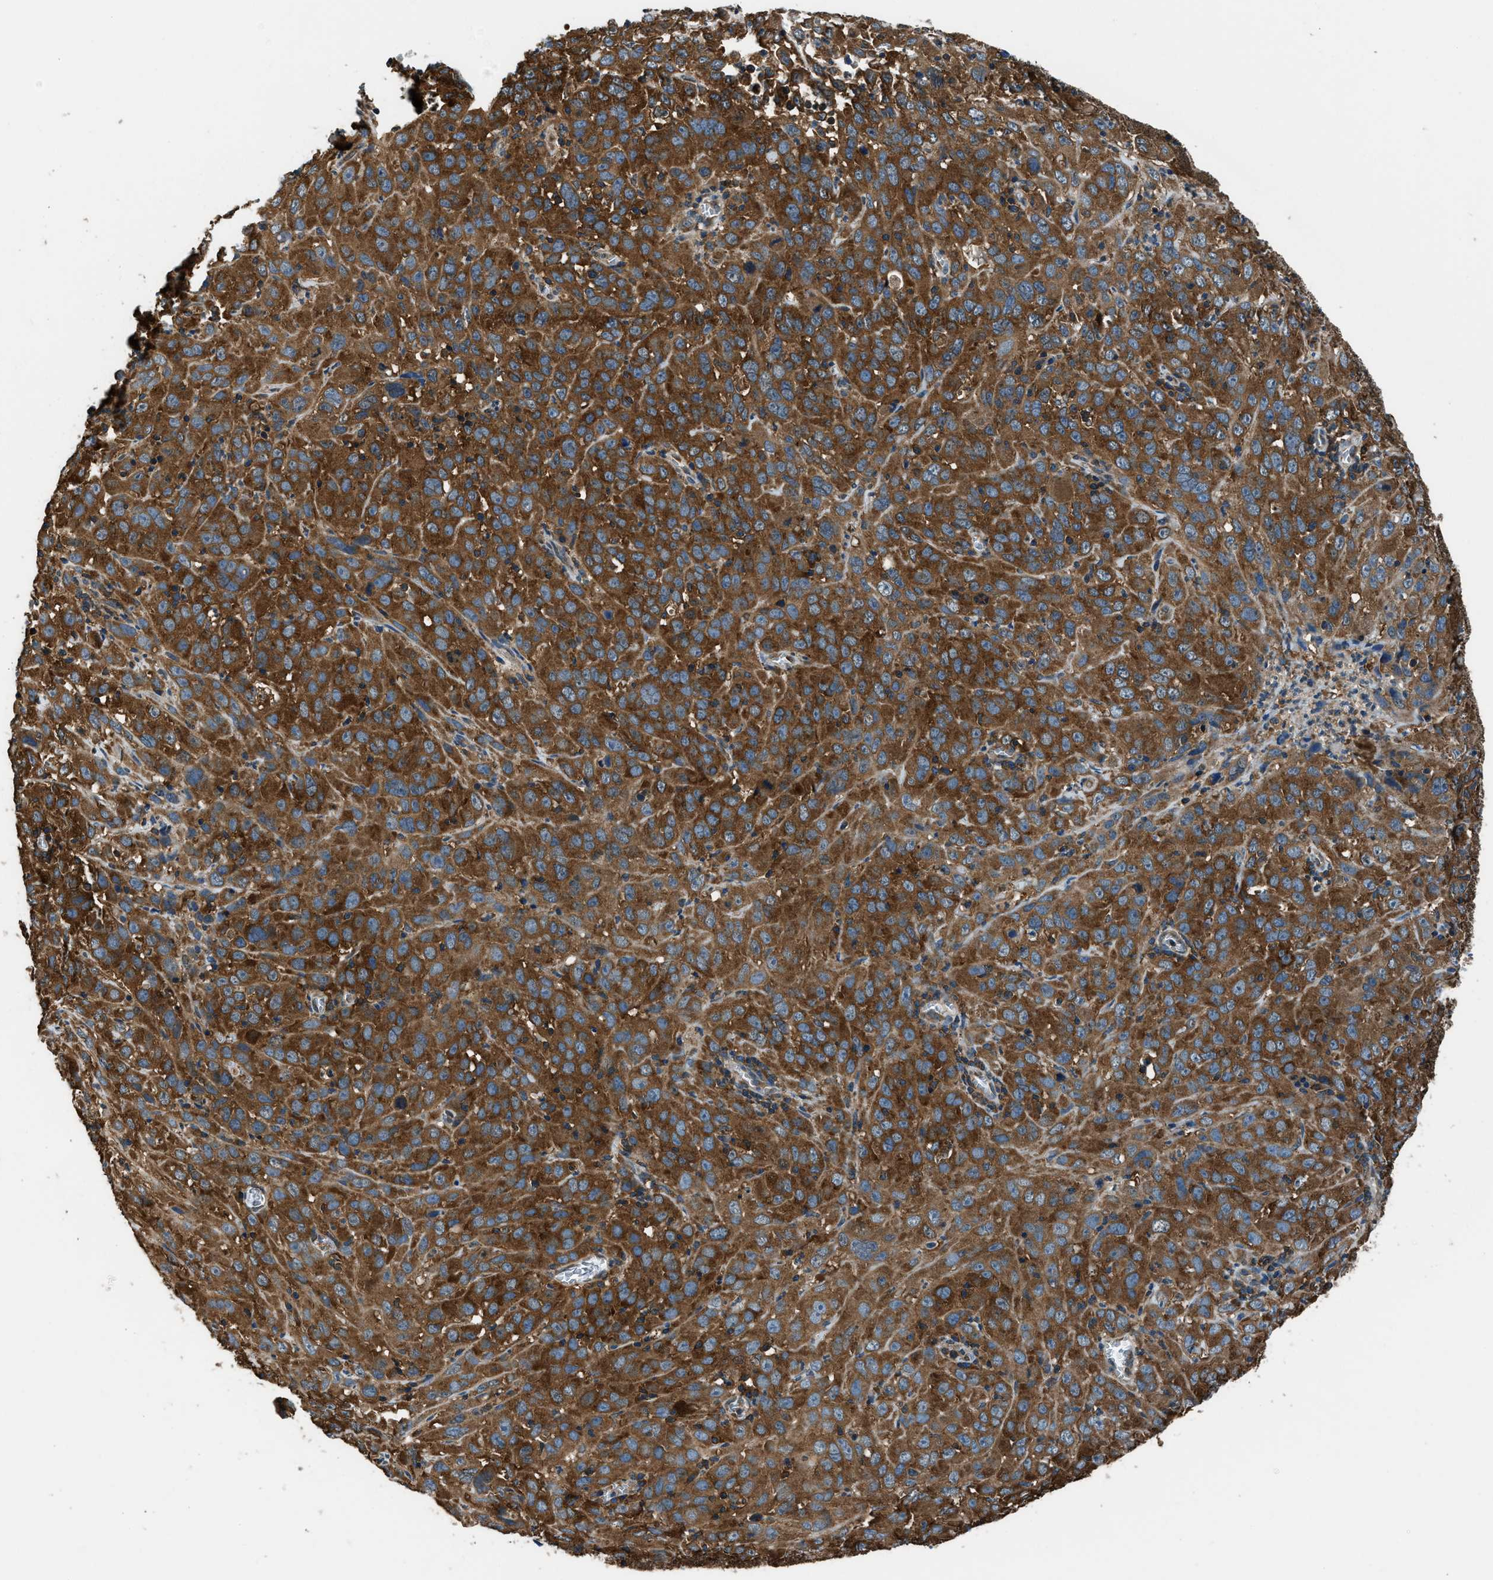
{"staining": {"intensity": "strong", "quantity": ">75%", "location": "cytoplasmic/membranous"}, "tissue": "cervical cancer", "cell_type": "Tumor cells", "image_type": "cancer", "snomed": [{"axis": "morphology", "description": "Squamous cell carcinoma, NOS"}, {"axis": "topography", "description": "Cervix"}], "caption": "IHC (DAB (3,3'-diaminobenzidine)) staining of human squamous cell carcinoma (cervical) displays strong cytoplasmic/membranous protein staining in about >75% of tumor cells.", "gene": "ARFGAP2", "patient": {"sex": "female", "age": 32}}